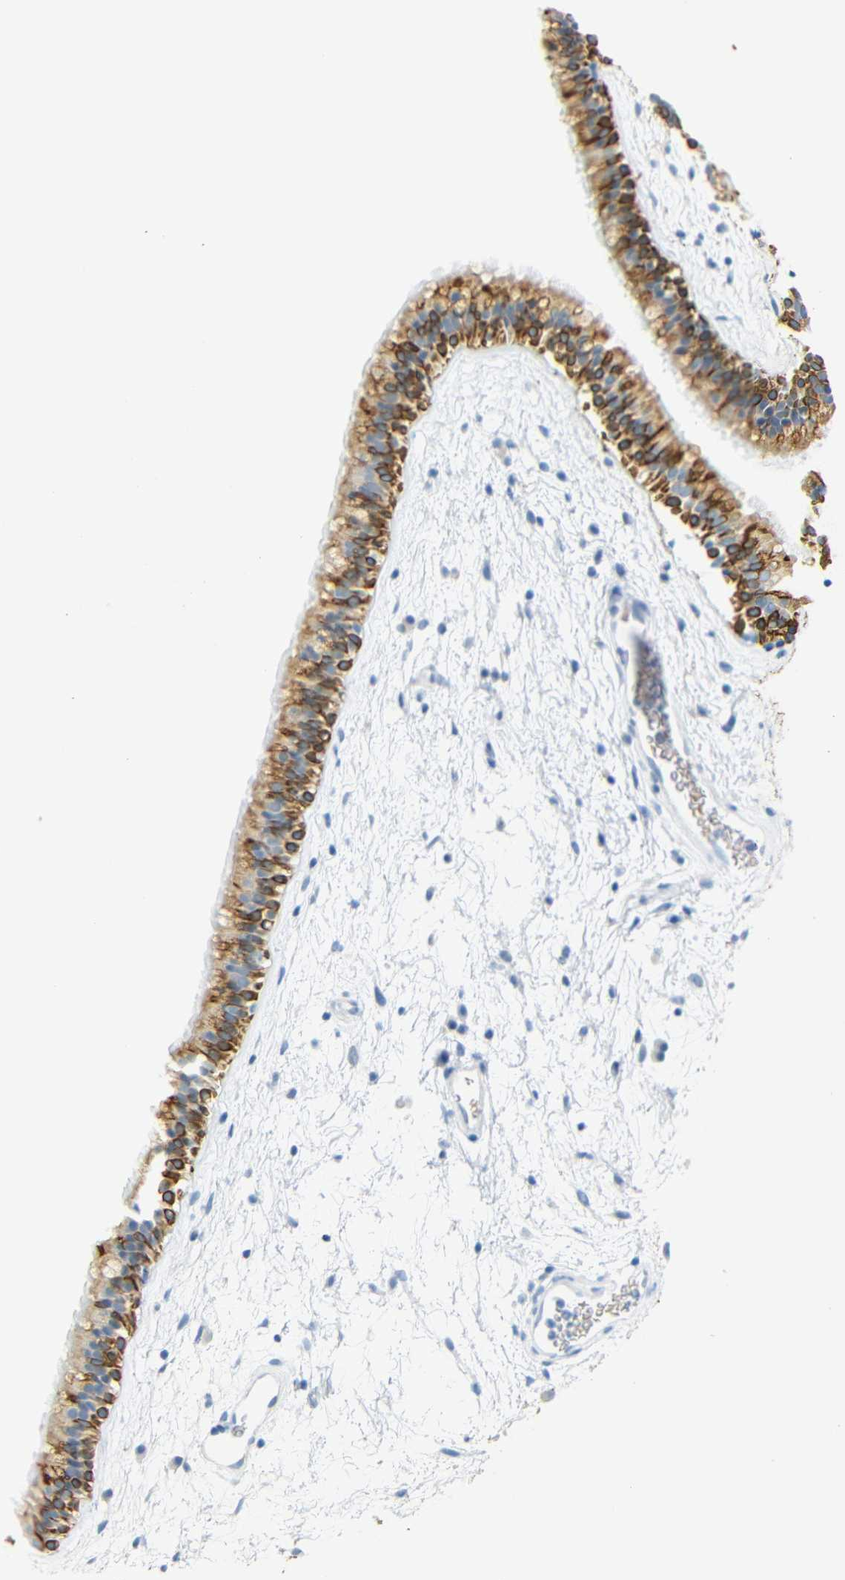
{"staining": {"intensity": "moderate", "quantity": "25%-75%", "location": "cytoplasmic/membranous"}, "tissue": "nasopharynx", "cell_type": "Respiratory epithelial cells", "image_type": "normal", "snomed": [{"axis": "morphology", "description": "Normal tissue, NOS"}, {"axis": "morphology", "description": "Inflammation, NOS"}, {"axis": "topography", "description": "Nasopharynx"}], "caption": "Nasopharynx stained with DAB (3,3'-diaminobenzidine) immunohistochemistry (IHC) reveals medium levels of moderate cytoplasmic/membranous positivity in about 25%-75% of respiratory epithelial cells. (Brightfield microscopy of DAB IHC at high magnification).", "gene": "DYNAP", "patient": {"sex": "male", "age": 48}}